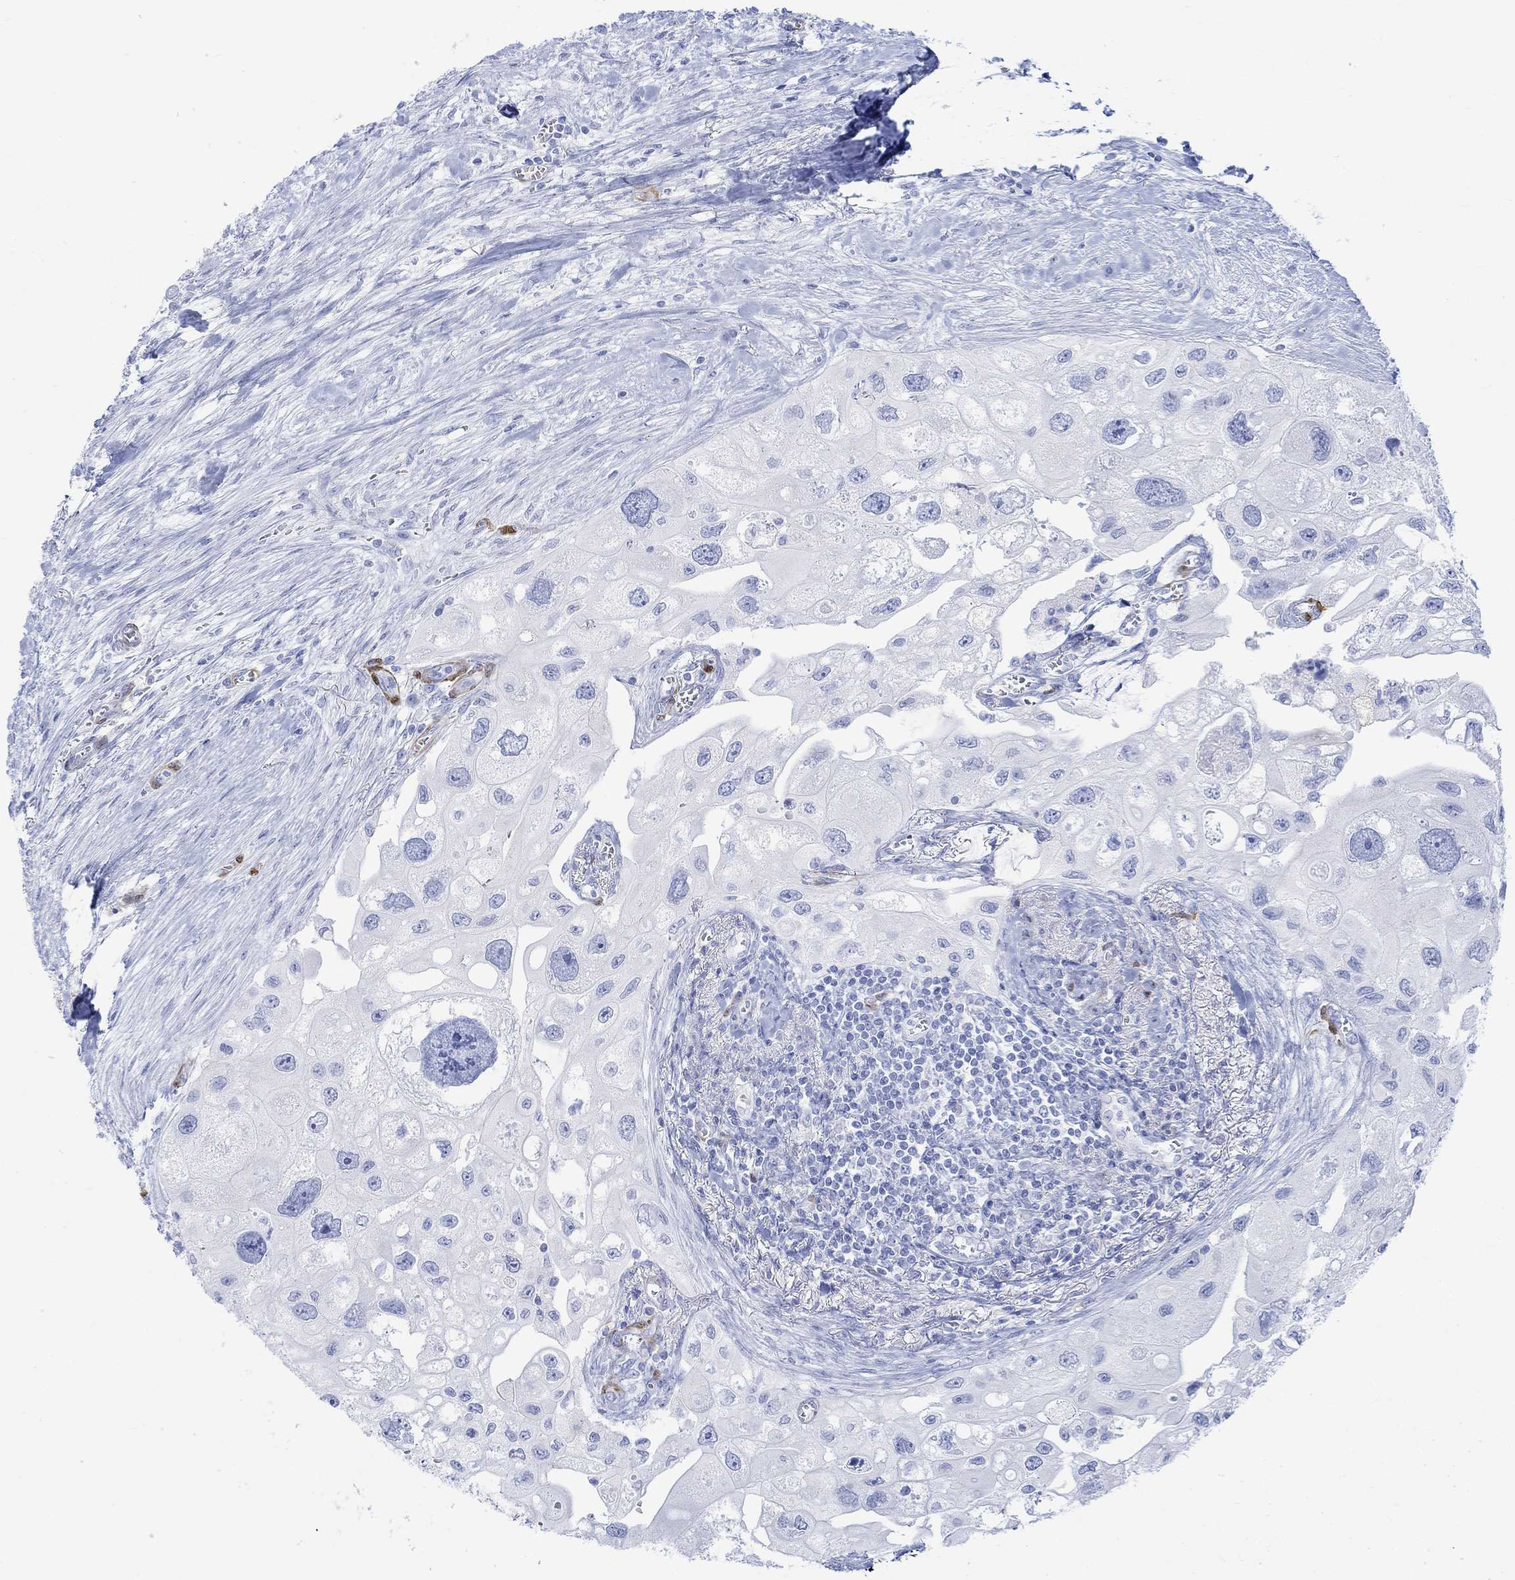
{"staining": {"intensity": "negative", "quantity": "none", "location": "none"}, "tissue": "urothelial cancer", "cell_type": "Tumor cells", "image_type": "cancer", "snomed": [{"axis": "morphology", "description": "Urothelial carcinoma, High grade"}, {"axis": "topography", "description": "Urinary bladder"}], "caption": "Human urothelial carcinoma (high-grade) stained for a protein using IHC demonstrates no staining in tumor cells.", "gene": "TPPP3", "patient": {"sex": "male", "age": 59}}